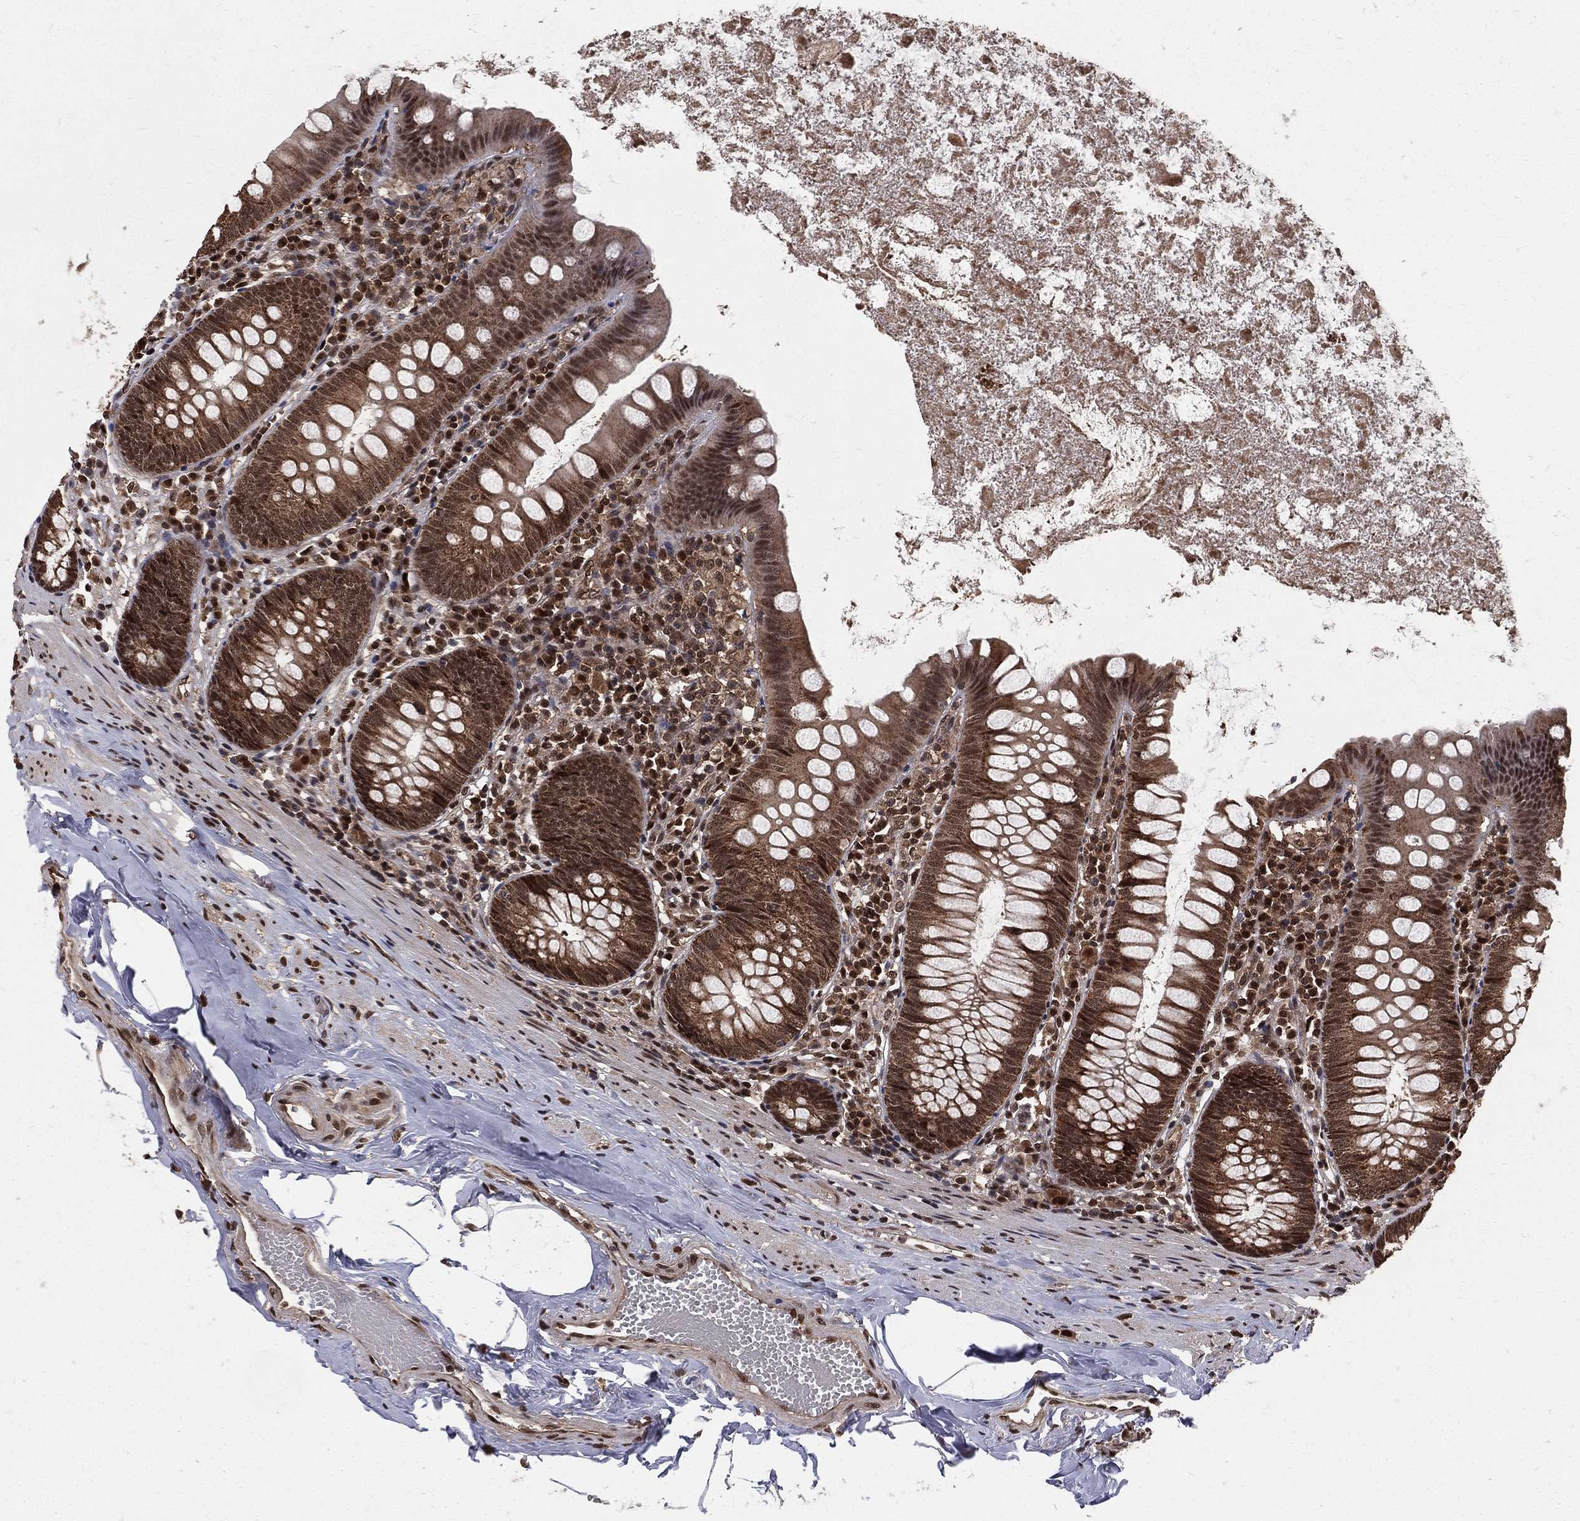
{"staining": {"intensity": "moderate", "quantity": ">75%", "location": "cytoplasmic/membranous,nuclear"}, "tissue": "appendix", "cell_type": "Glandular cells", "image_type": "normal", "snomed": [{"axis": "morphology", "description": "Normal tissue, NOS"}, {"axis": "topography", "description": "Appendix"}], "caption": "Immunohistochemistry (IHC) (DAB) staining of unremarkable human appendix displays moderate cytoplasmic/membranous,nuclear protein positivity in approximately >75% of glandular cells.", "gene": "COPS4", "patient": {"sex": "female", "age": 82}}